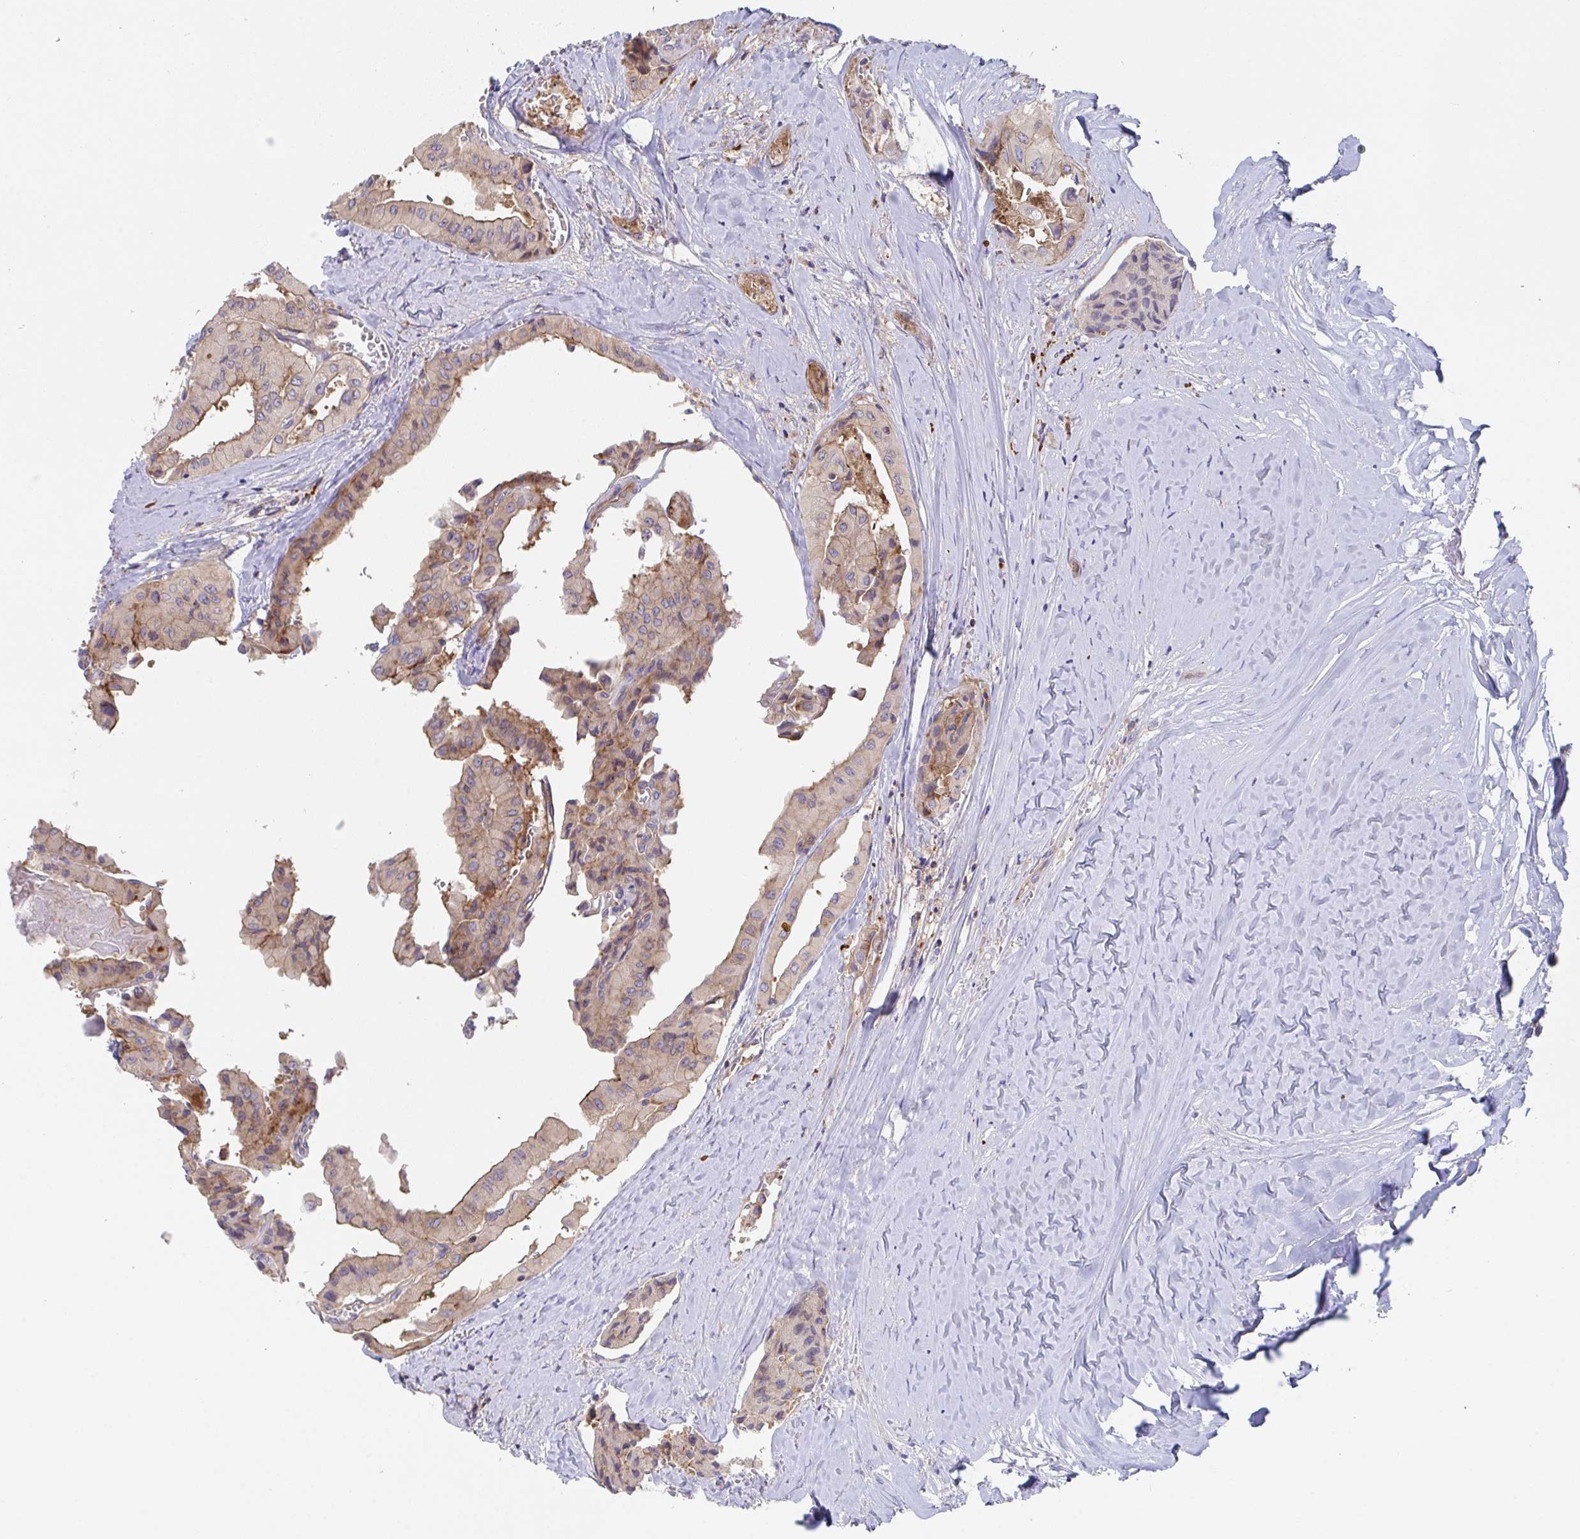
{"staining": {"intensity": "moderate", "quantity": "25%-75%", "location": "cytoplasmic/membranous"}, "tissue": "thyroid cancer", "cell_type": "Tumor cells", "image_type": "cancer", "snomed": [{"axis": "morphology", "description": "Normal tissue, NOS"}, {"axis": "morphology", "description": "Papillary adenocarcinoma, NOS"}, {"axis": "topography", "description": "Thyroid gland"}], "caption": "Human thyroid cancer (papillary adenocarcinoma) stained with a protein marker exhibits moderate staining in tumor cells.", "gene": "YARS2", "patient": {"sex": "female", "age": 59}}